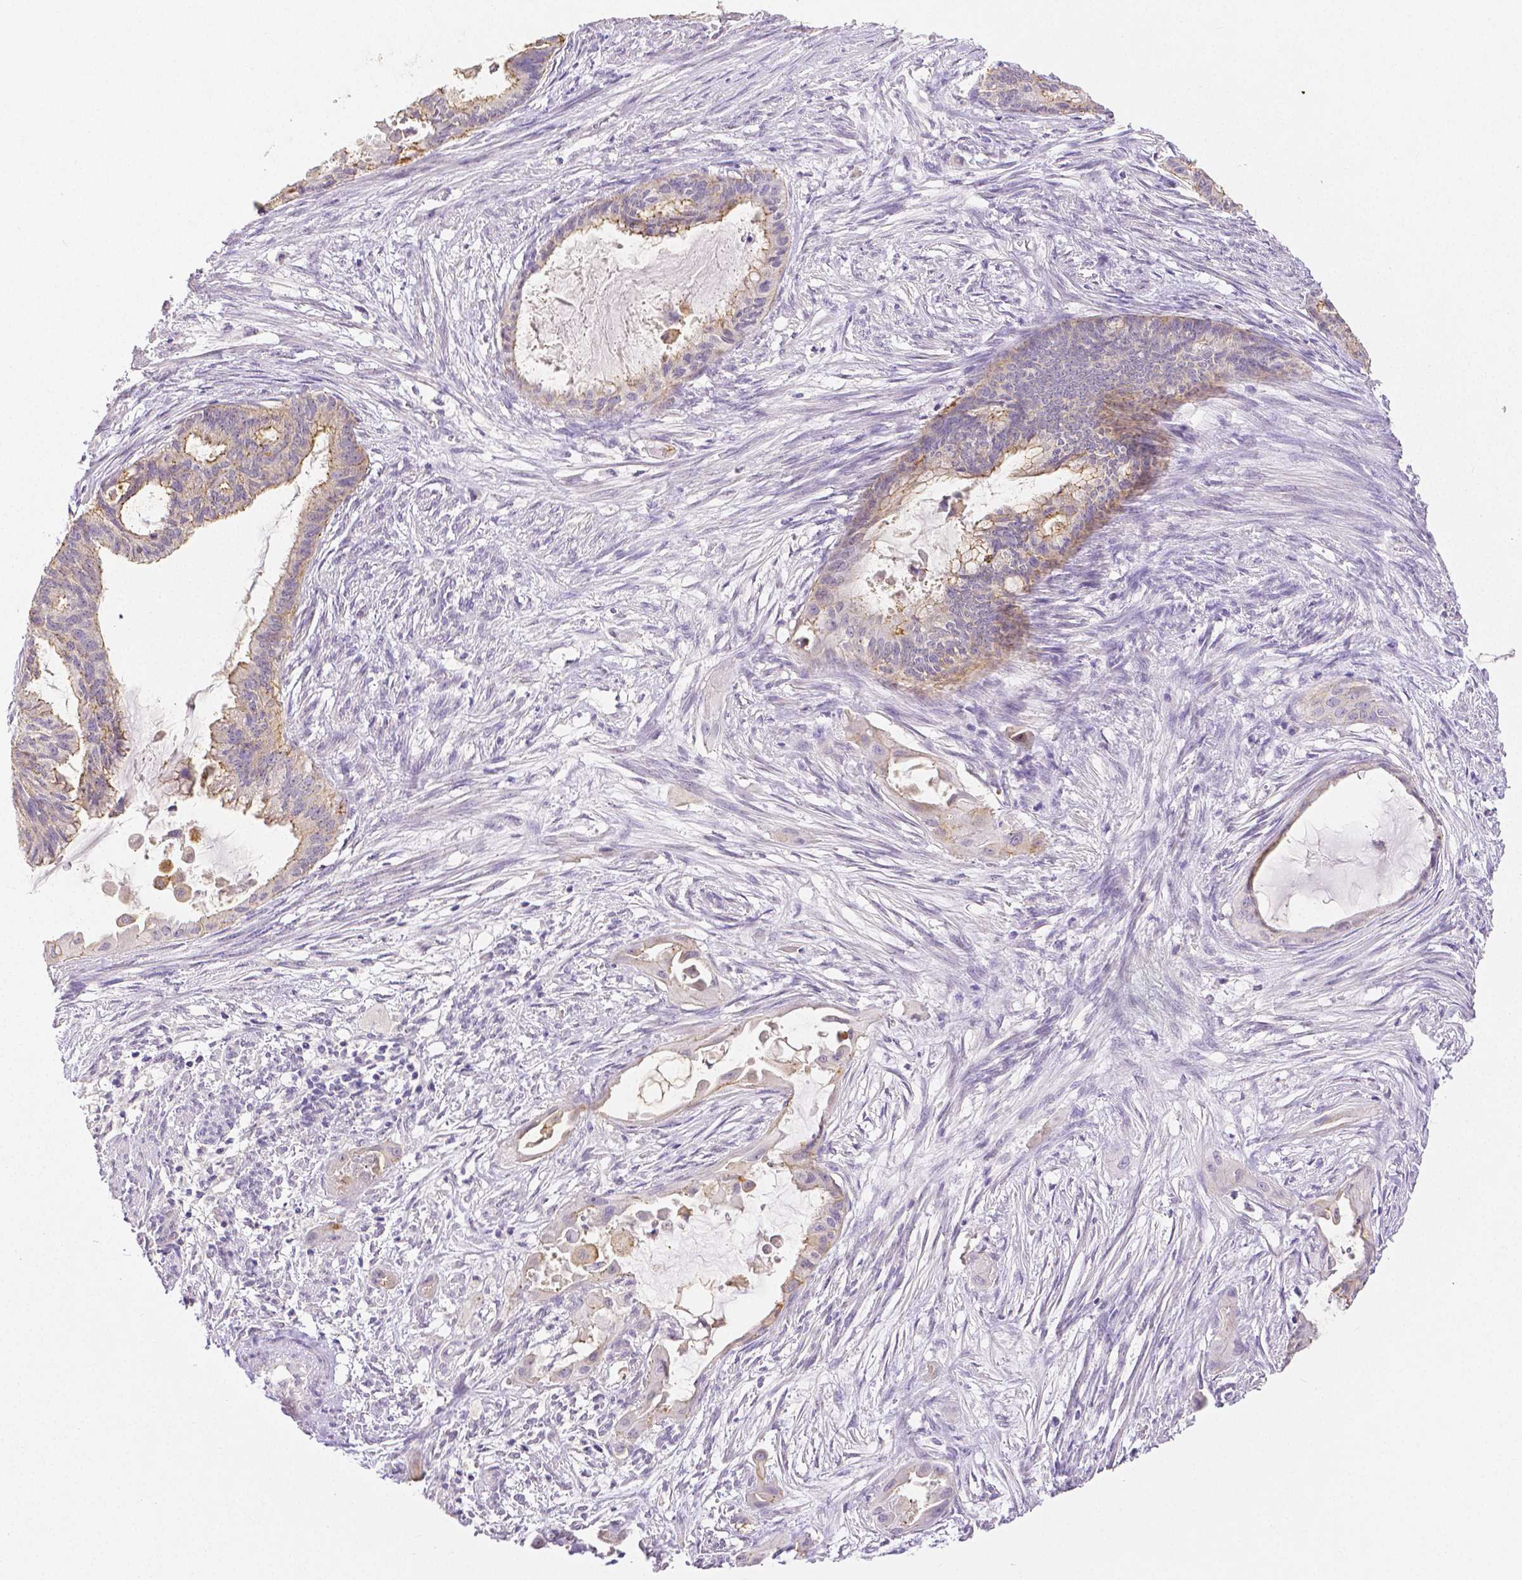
{"staining": {"intensity": "moderate", "quantity": "<25%", "location": "cytoplasmic/membranous"}, "tissue": "endometrial cancer", "cell_type": "Tumor cells", "image_type": "cancer", "snomed": [{"axis": "morphology", "description": "Adenocarcinoma, NOS"}, {"axis": "topography", "description": "Endometrium"}], "caption": "About <25% of tumor cells in human endometrial adenocarcinoma show moderate cytoplasmic/membranous protein positivity as visualized by brown immunohistochemical staining.", "gene": "OCLN", "patient": {"sex": "female", "age": 86}}